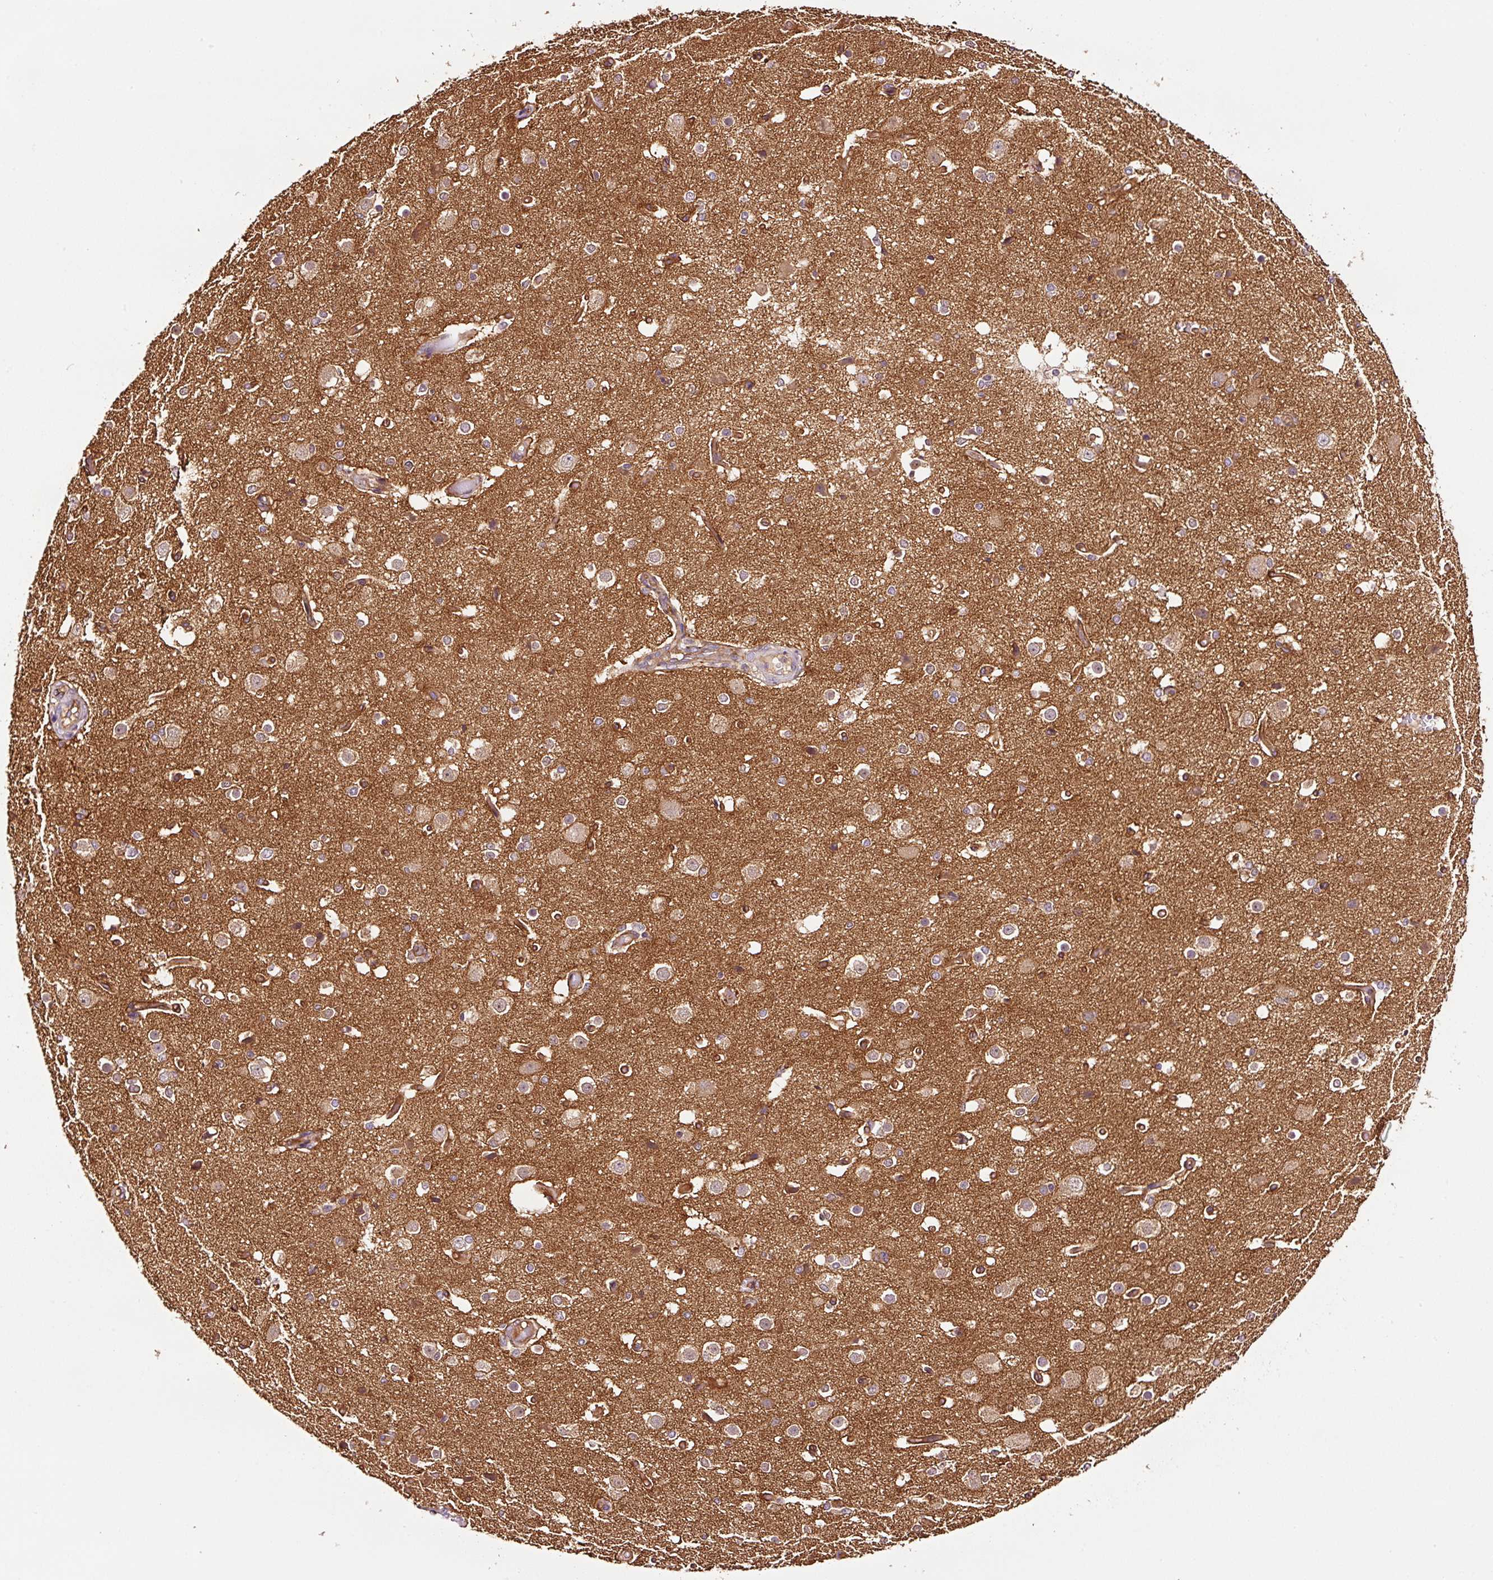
{"staining": {"intensity": "moderate", "quantity": "25%-75%", "location": "cytoplasmic/membranous"}, "tissue": "cerebral cortex", "cell_type": "Endothelial cells", "image_type": "normal", "snomed": [{"axis": "morphology", "description": "Normal tissue, NOS"}, {"axis": "morphology", "description": "Inflammation, NOS"}, {"axis": "topography", "description": "Cerebral cortex"}], "caption": "Unremarkable cerebral cortex was stained to show a protein in brown. There is medium levels of moderate cytoplasmic/membranous expression in about 25%-75% of endothelial cells.", "gene": "METAP1", "patient": {"sex": "male", "age": 6}}